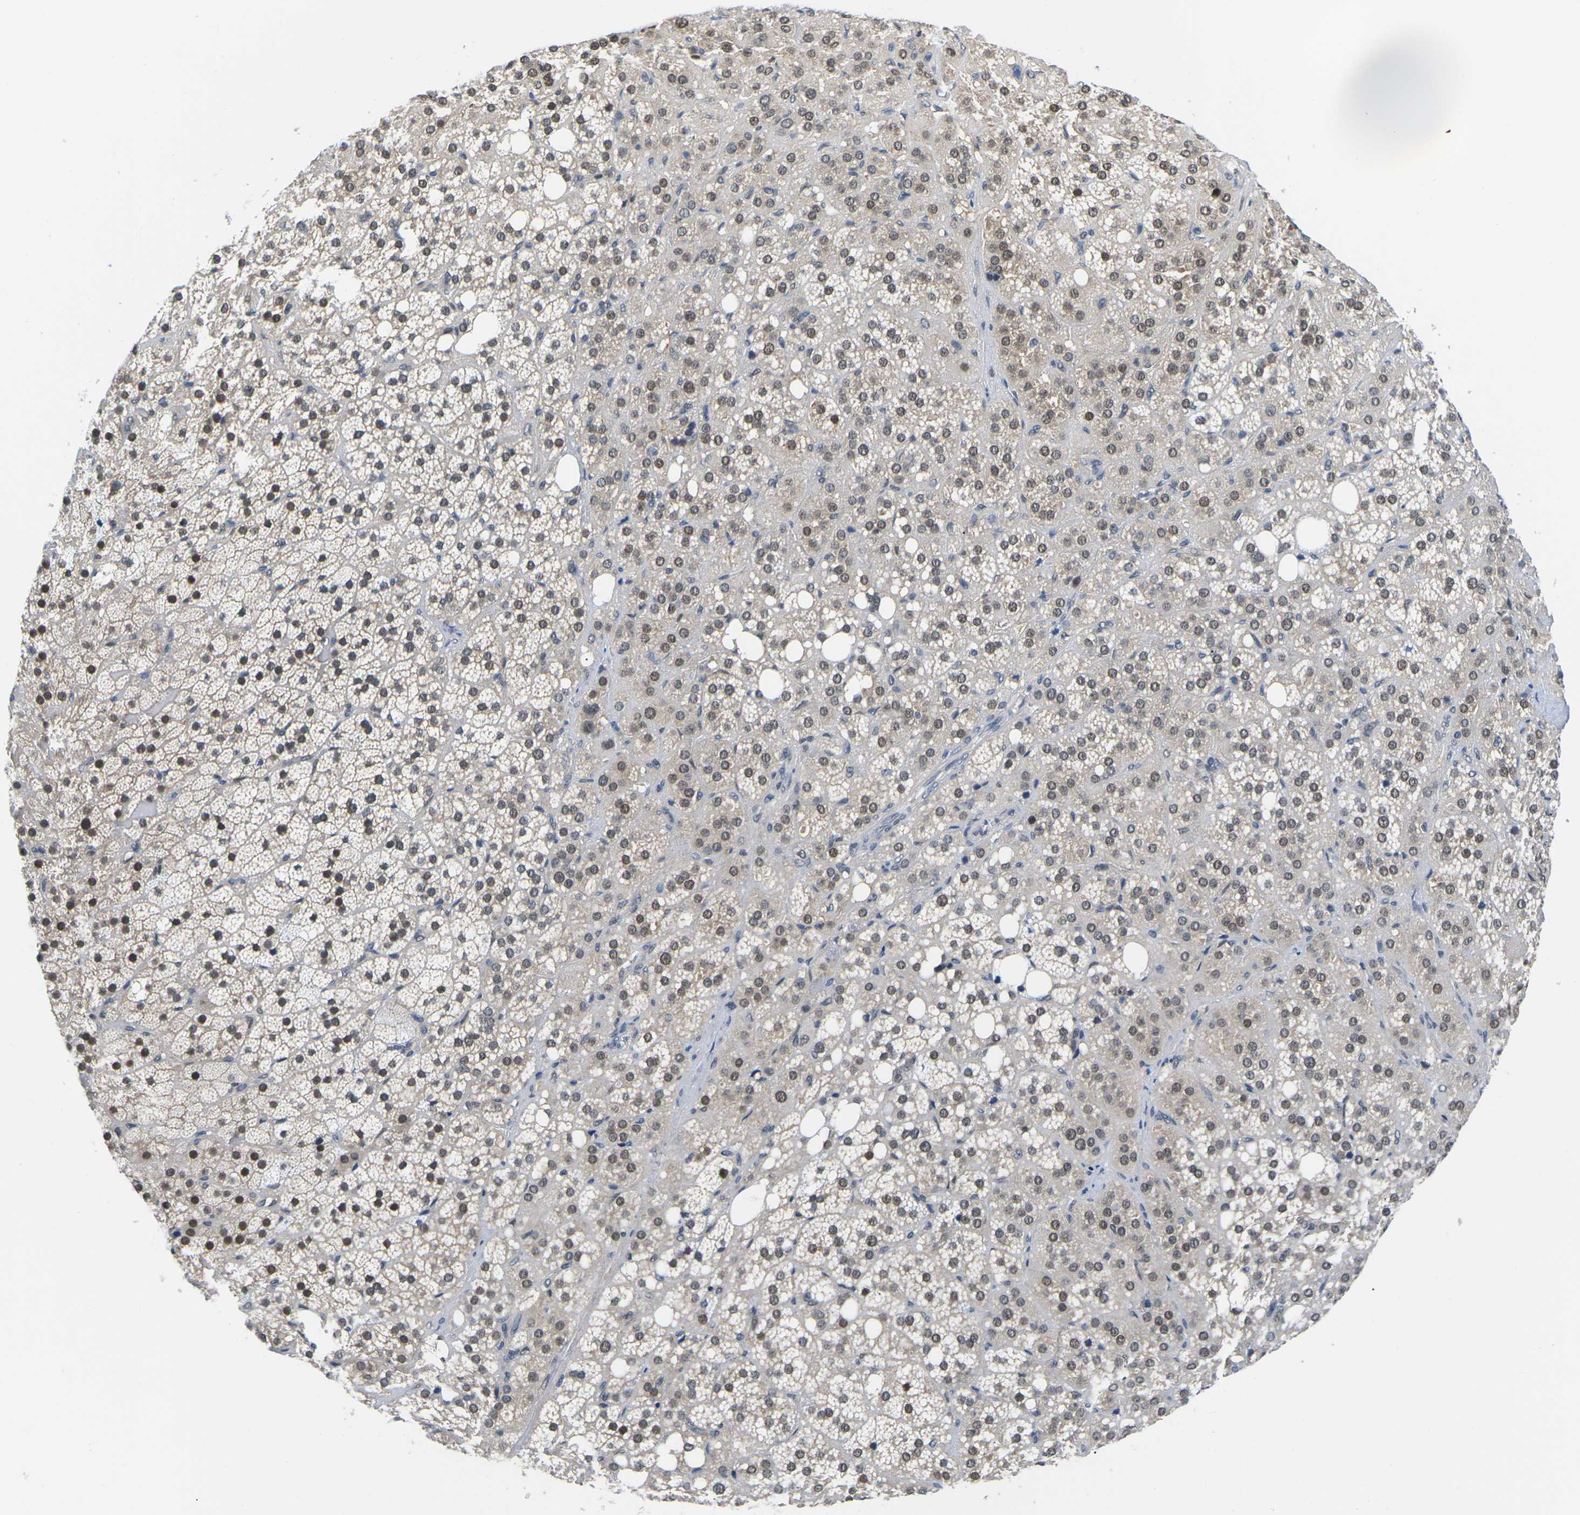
{"staining": {"intensity": "moderate", "quantity": ">75%", "location": "cytoplasmic/membranous,nuclear"}, "tissue": "adrenal gland", "cell_type": "Glandular cells", "image_type": "normal", "snomed": [{"axis": "morphology", "description": "Normal tissue, NOS"}, {"axis": "topography", "description": "Adrenal gland"}], "caption": "Protein staining displays moderate cytoplasmic/membranous,nuclear expression in about >75% of glandular cells in normal adrenal gland.", "gene": "UBA7", "patient": {"sex": "female", "age": 59}}